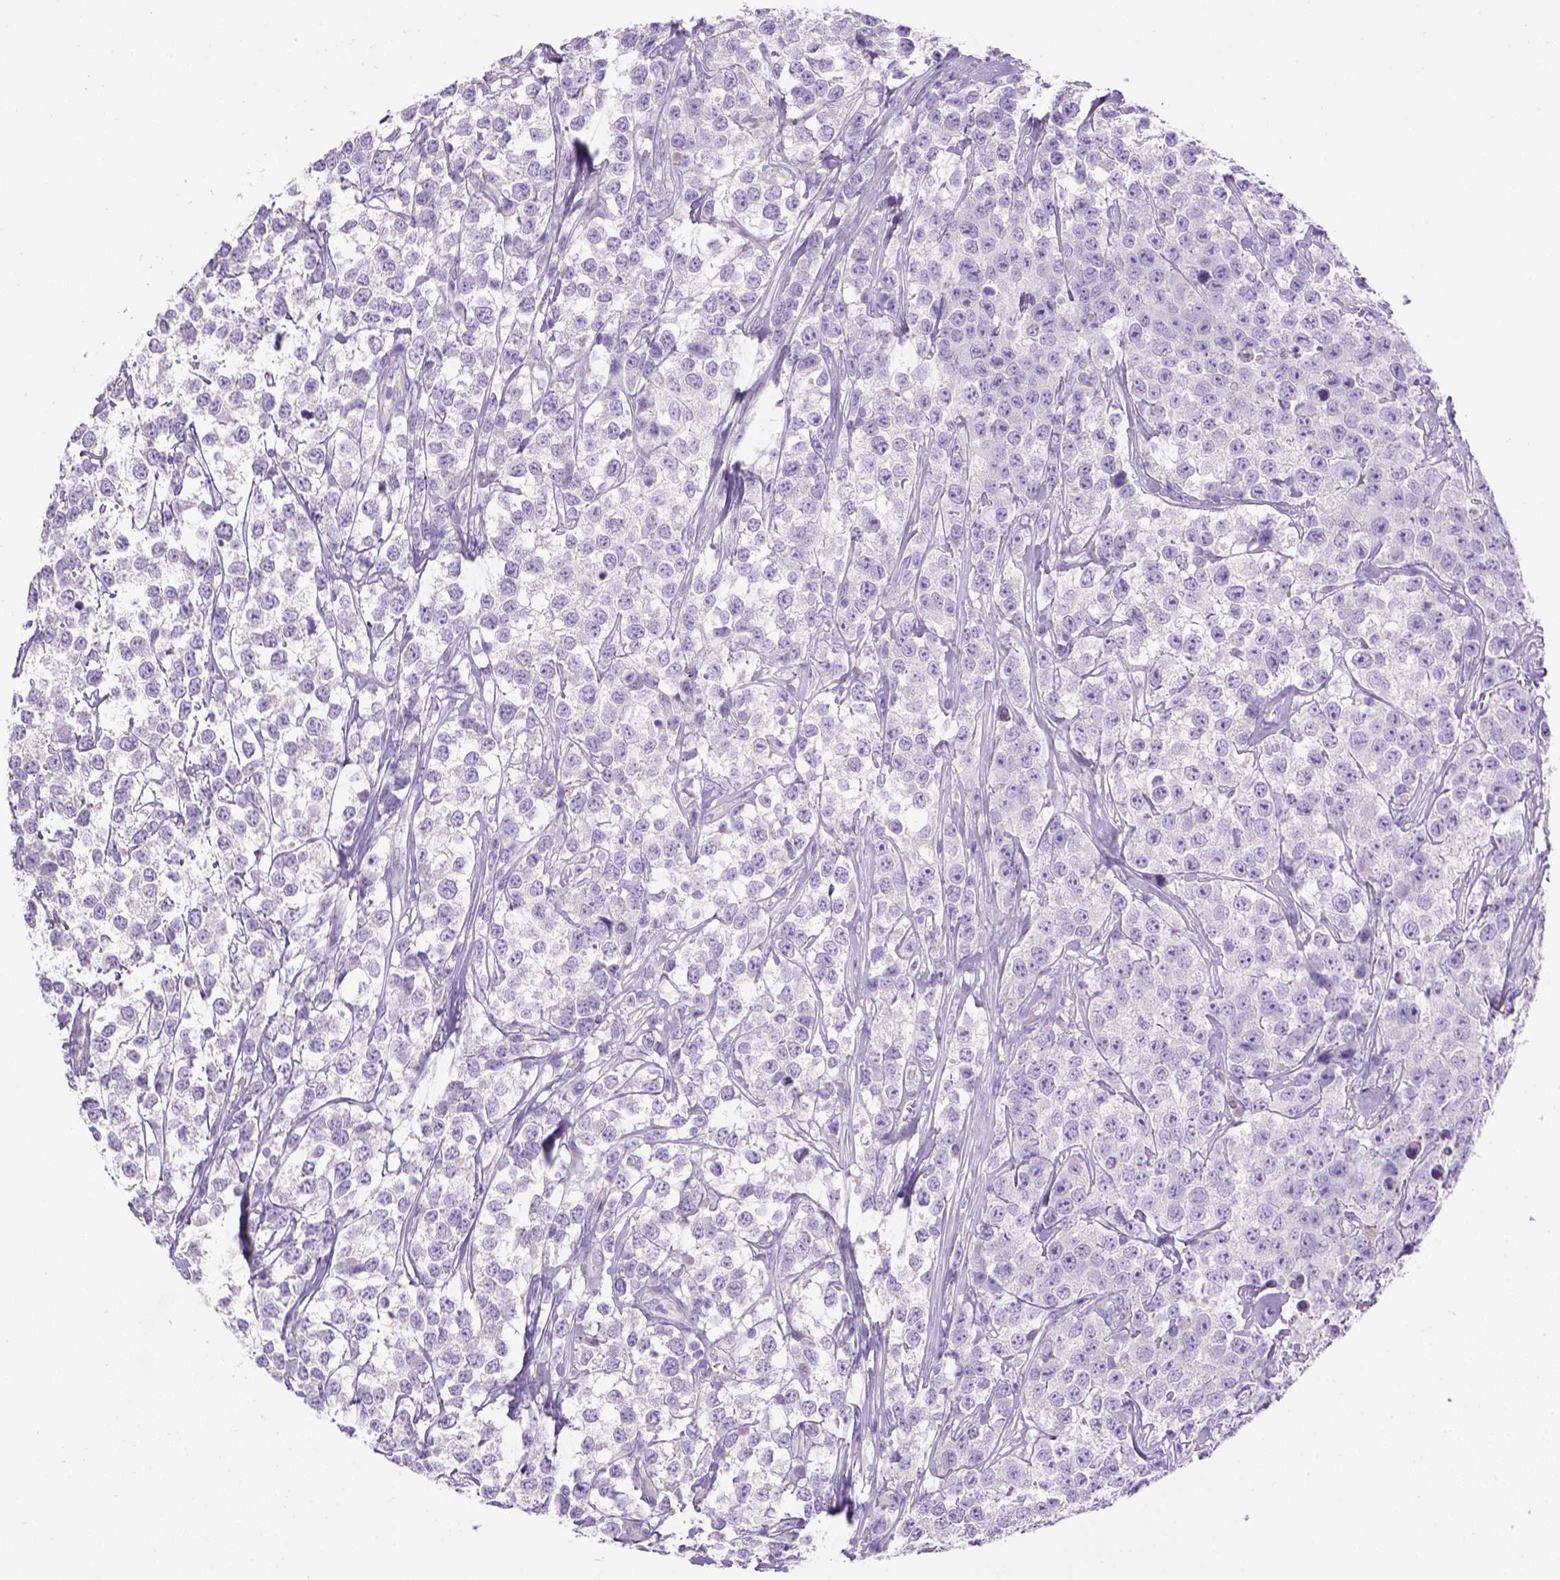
{"staining": {"intensity": "negative", "quantity": "none", "location": "none"}, "tissue": "testis cancer", "cell_type": "Tumor cells", "image_type": "cancer", "snomed": [{"axis": "morphology", "description": "Seminoma, NOS"}, {"axis": "topography", "description": "Testis"}], "caption": "This is a image of immunohistochemistry staining of testis cancer (seminoma), which shows no staining in tumor cells. (Brightfield microscopy of DAB (3,3'-diaminobenzidine) immunohistochemistry (IHC) at high magnification).", "gene": "BAAT", "patient": {"sex": "male", "age": 59}}